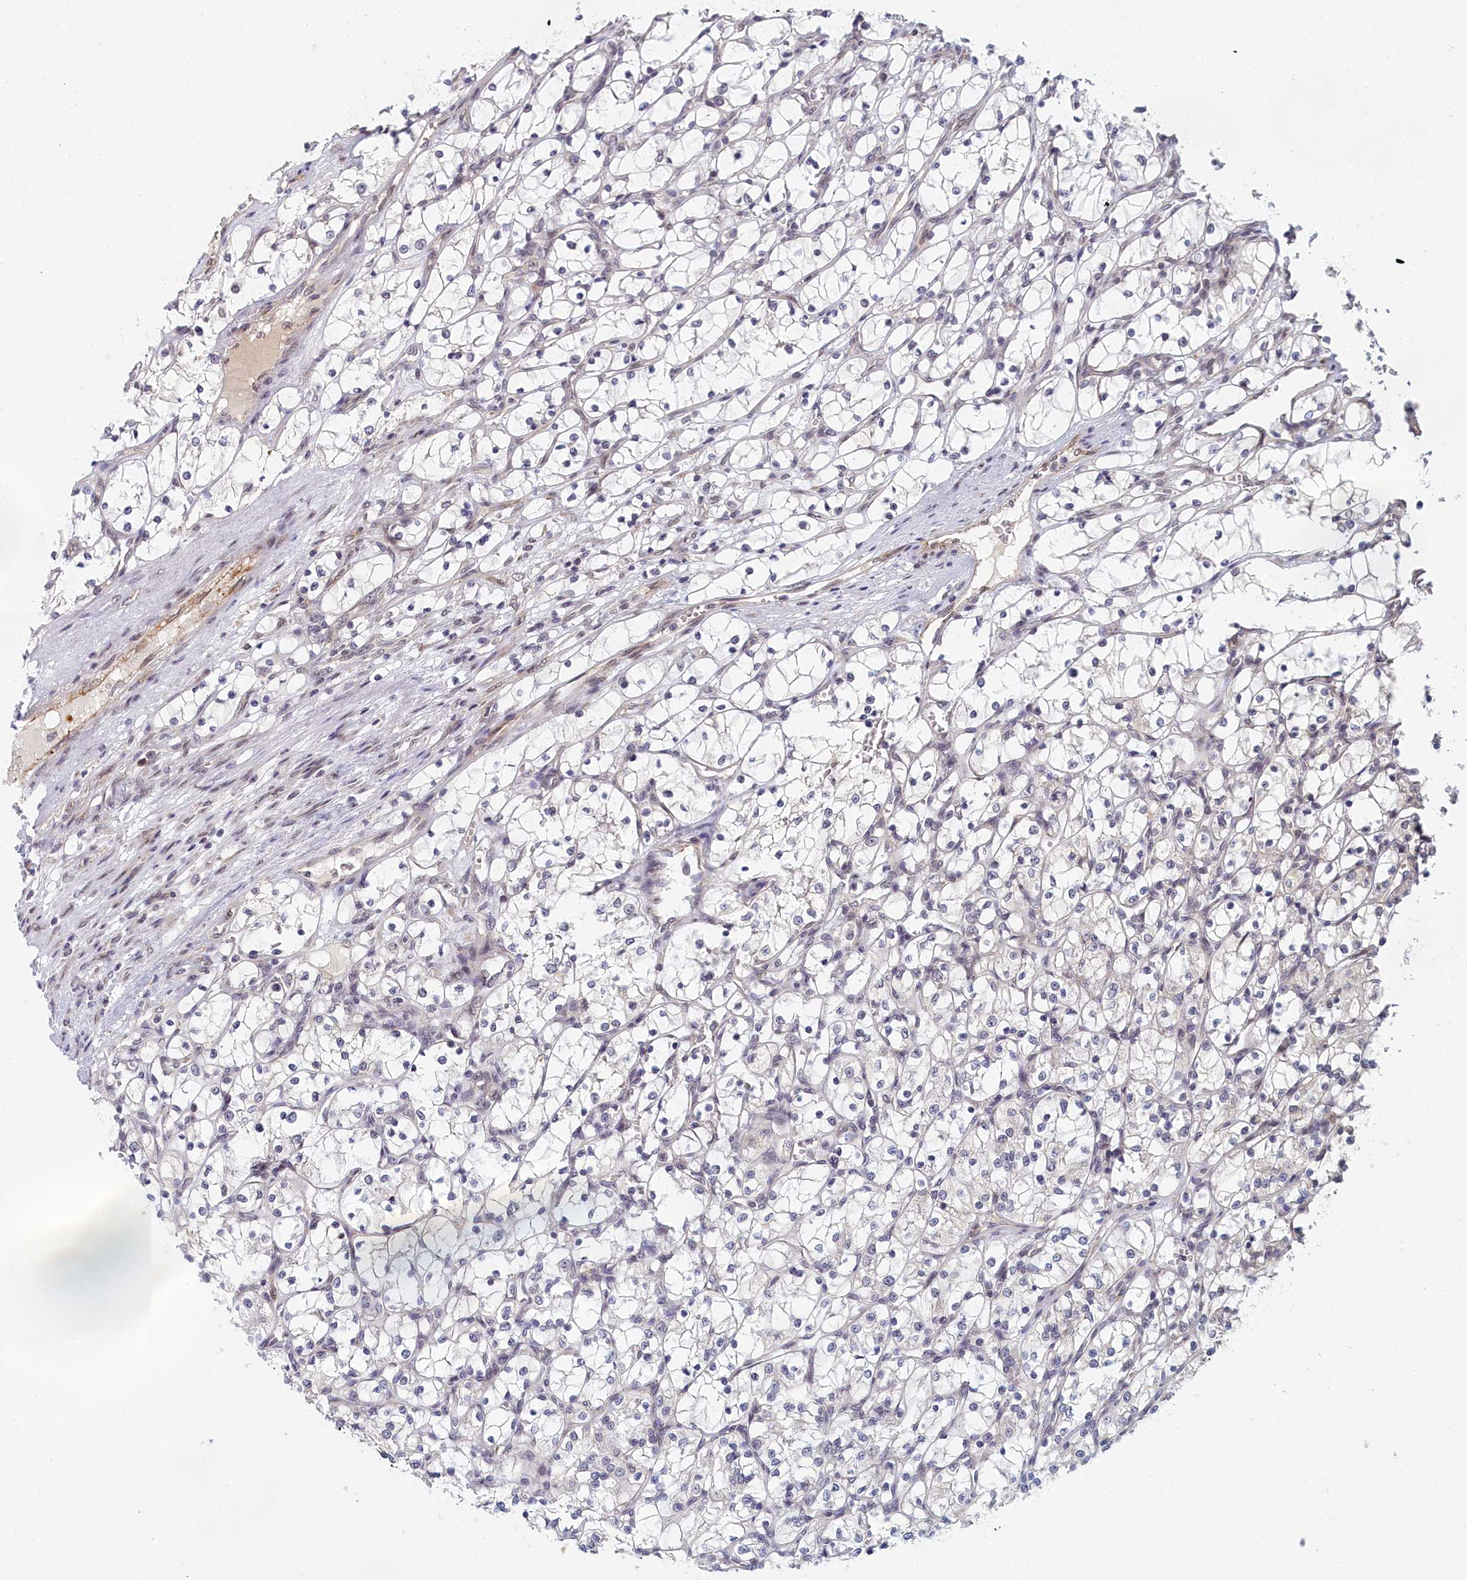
{"staining": {"intensity": "negative", "quantity": "none", "location": "none"}, "tissue": "renal cancer", "cell_type": "Tumor cells", "image_type": "cancer", "snomed": [{"axis": "morphology", "description": "Adenocarcinoma, NOS"}, {"axis": "topography", "description": "Kidney"}], "caption": "A high-resolution histopathology image shows immunohistochemistry (IHC) staining of renal cancer (adenocarcinoma), which exhibits no significant expression in tumor cells. Nuclei are stained in blue.", "gene": "DNAJC17", "patient": {"sex": "female", "age": 69}}